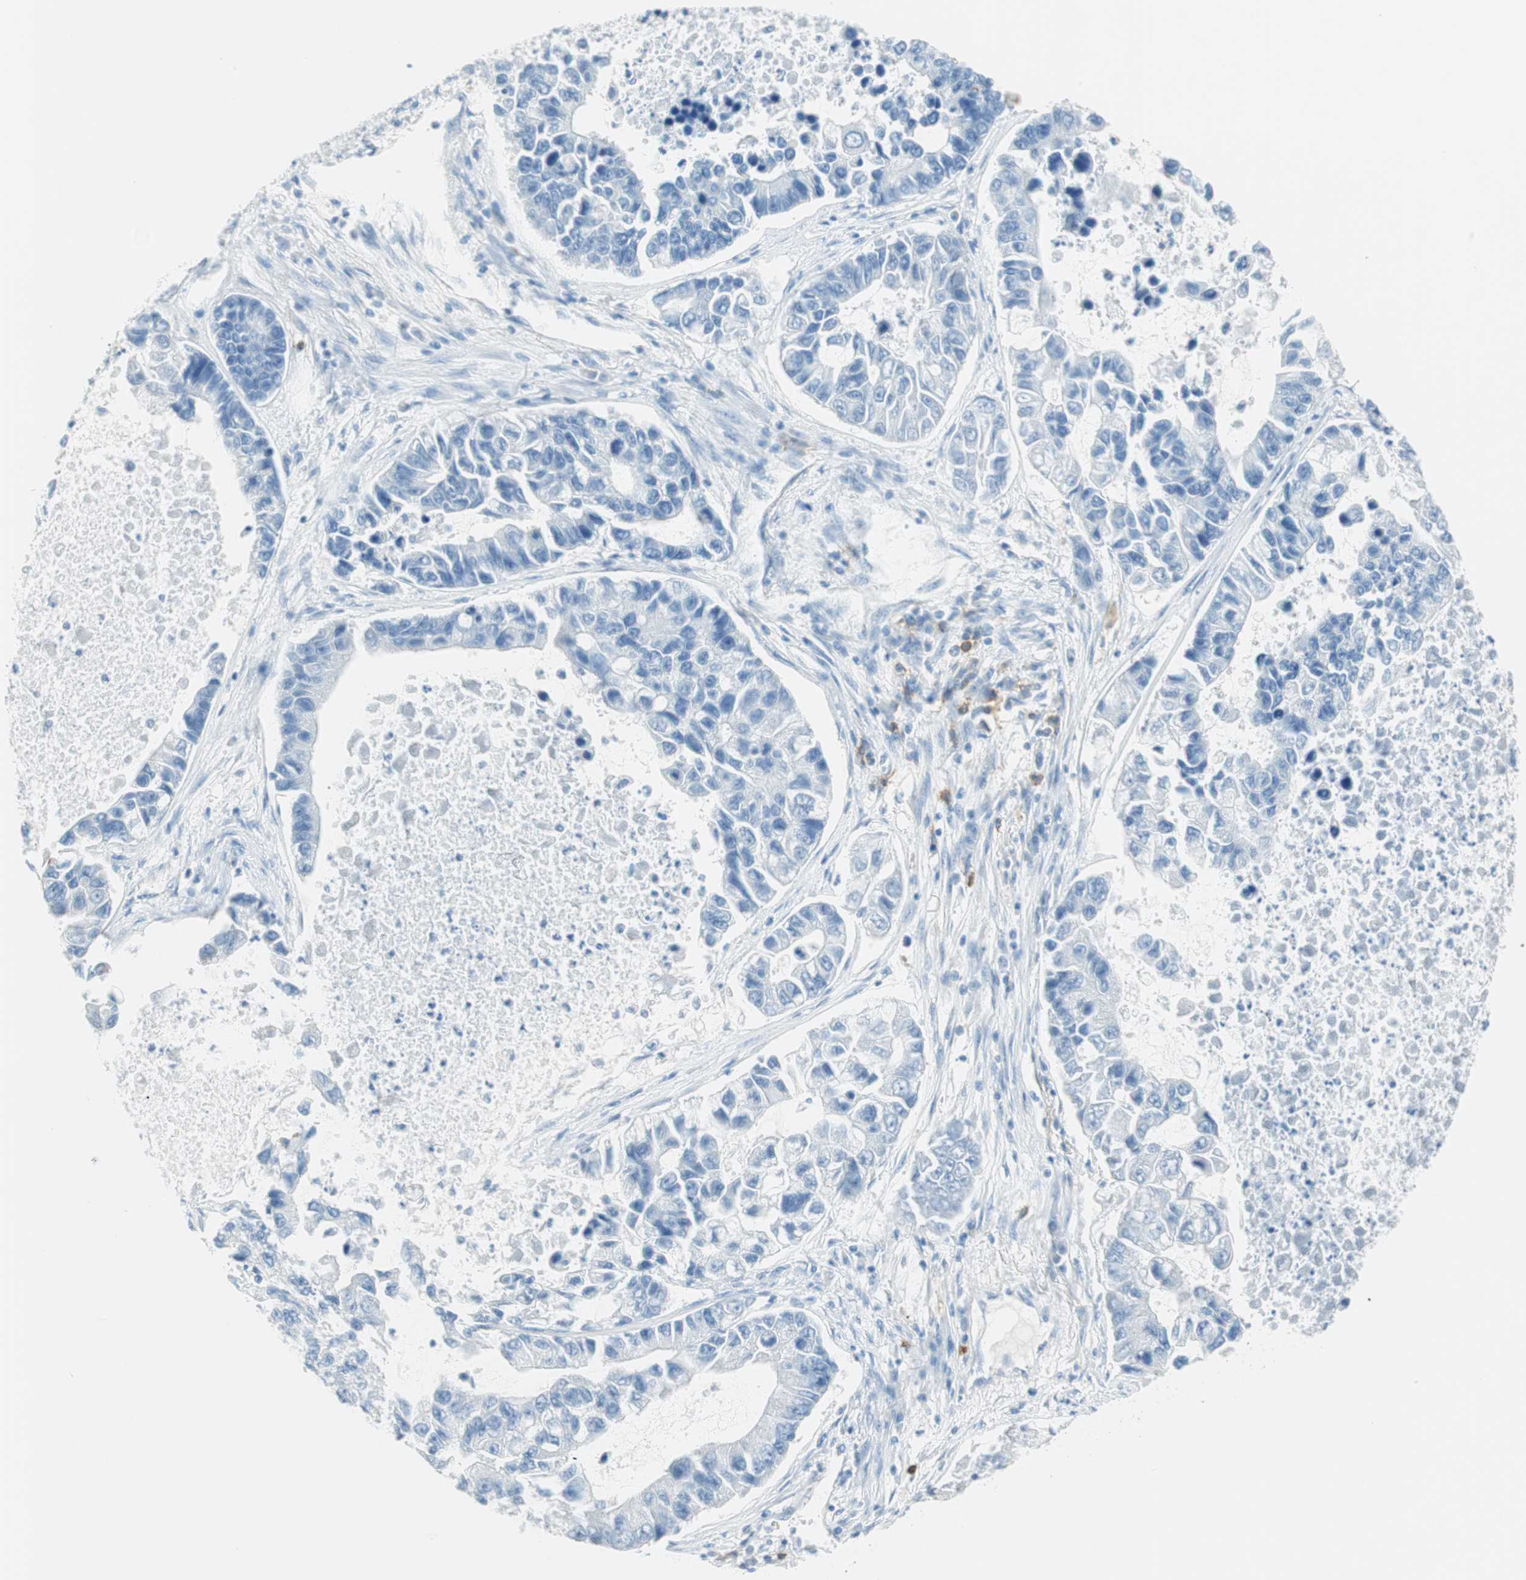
{"staining": {"intensity": "negative", "quantity": "none", "location": "none"}, "tissue": "lung cancer", "cell_type": "Tumor cells", "image_type": "cancer", "snomed": [{"axis": "morphology", "description": "Adenocarcinoma, NOS"}, {"axis": "topography", "description": "Lung"}], "caption": "There is no significant positivity in tumor cells of lung cancer (adenocarcinoma).", "gene": "TNFRSF13C", "patient": {"sex": "female", "age": 51}}